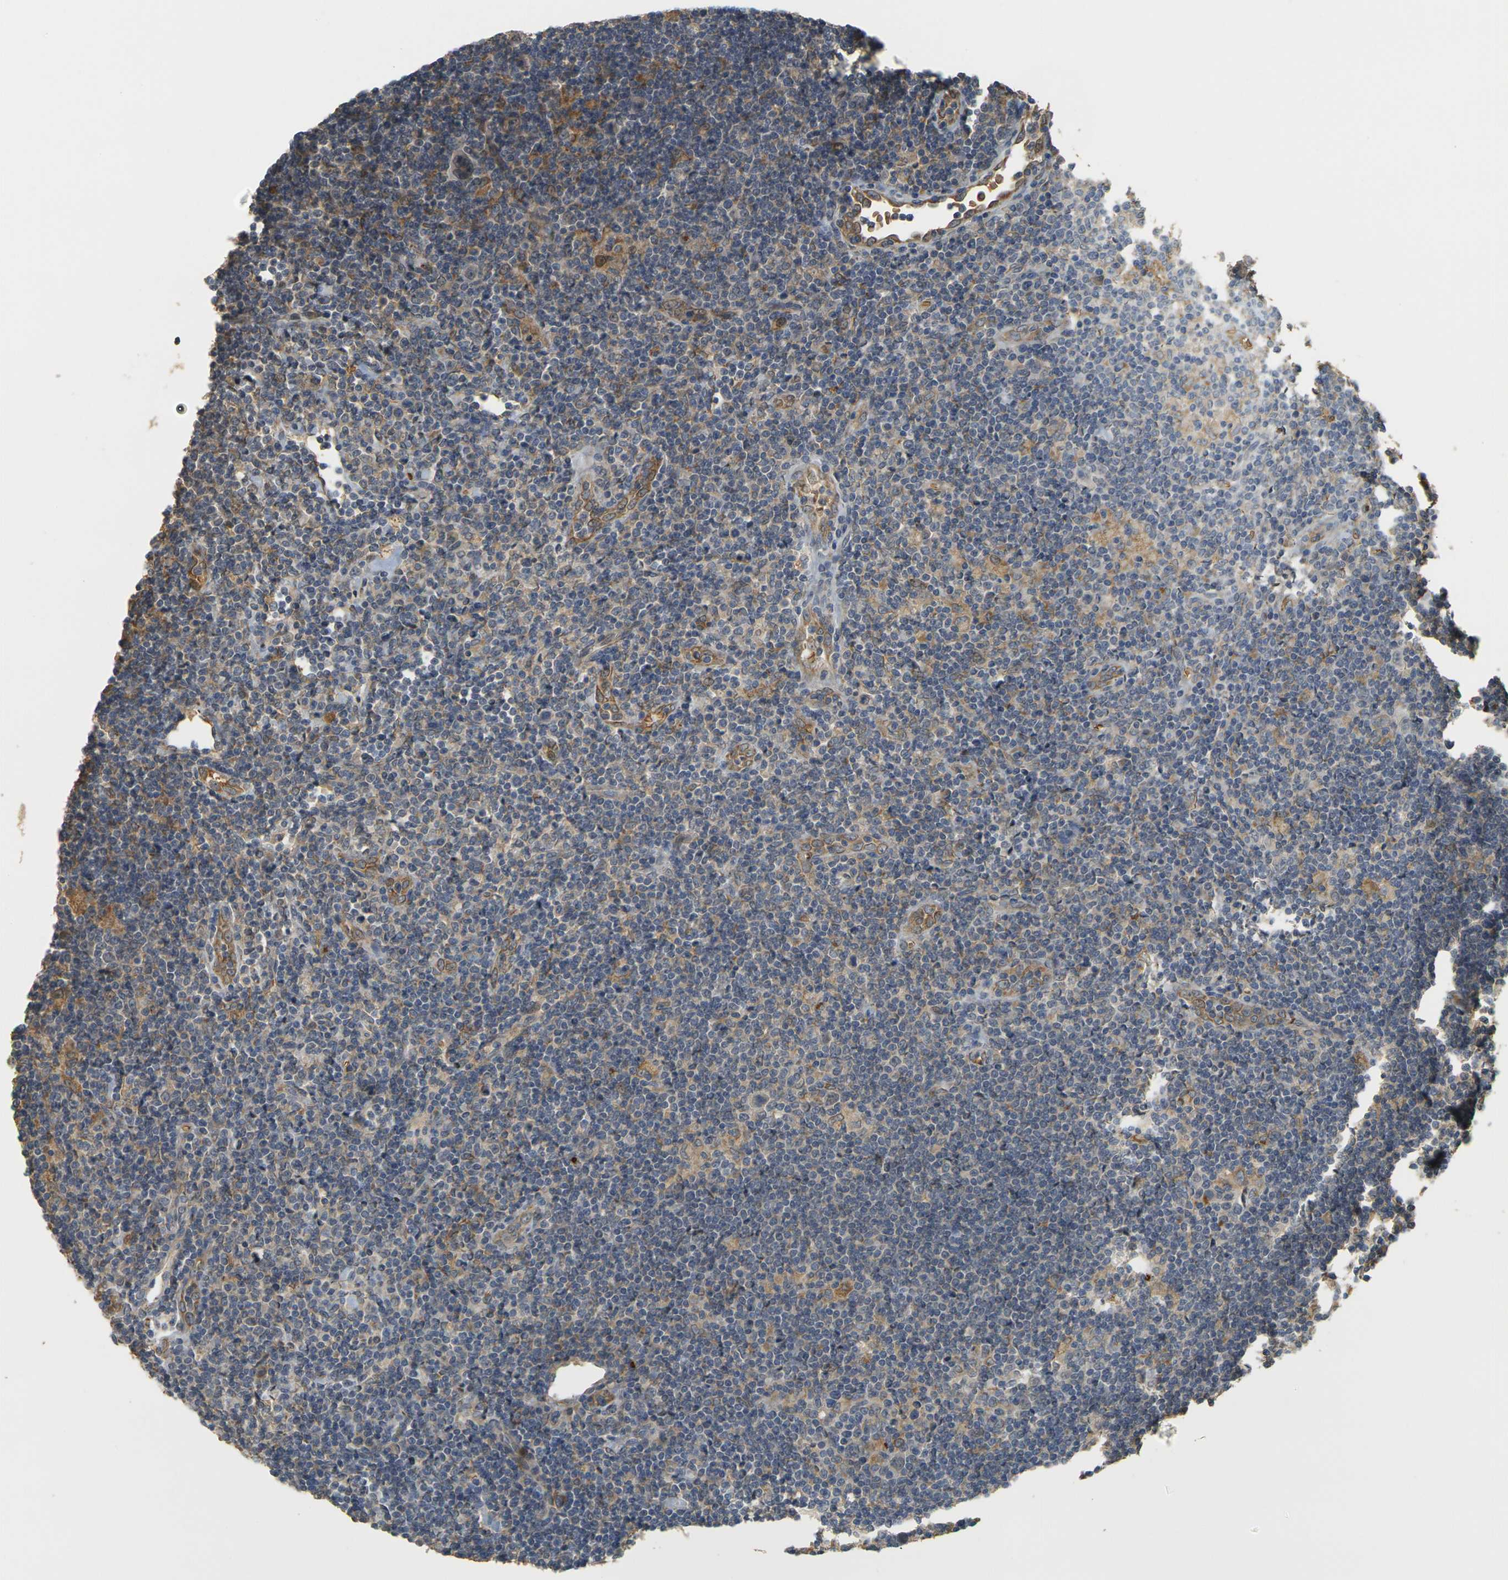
{"staining": {"intensity": "moderate", "quantity": "<25%", "location": "cytoplasmic/membranous"}, "tissue": "lymphoma", "cell_type": "Tumor cells", "image_type": "cancer", "snomed": [{"axis": "morphology", "description": "Hodgkin's disease, NOS"}, {"axis": "topography", "description": "Lymph node"}], "caption": "Immunohistochemistry photomicrograph of lymphoma stained for a protein (brown), which exhibits low levels of moderate cytoplasmic/membranous expression in about <25% of tumor cells.", "gene": "MEGF9", "patient": {"sex": "female", "age": 57}}